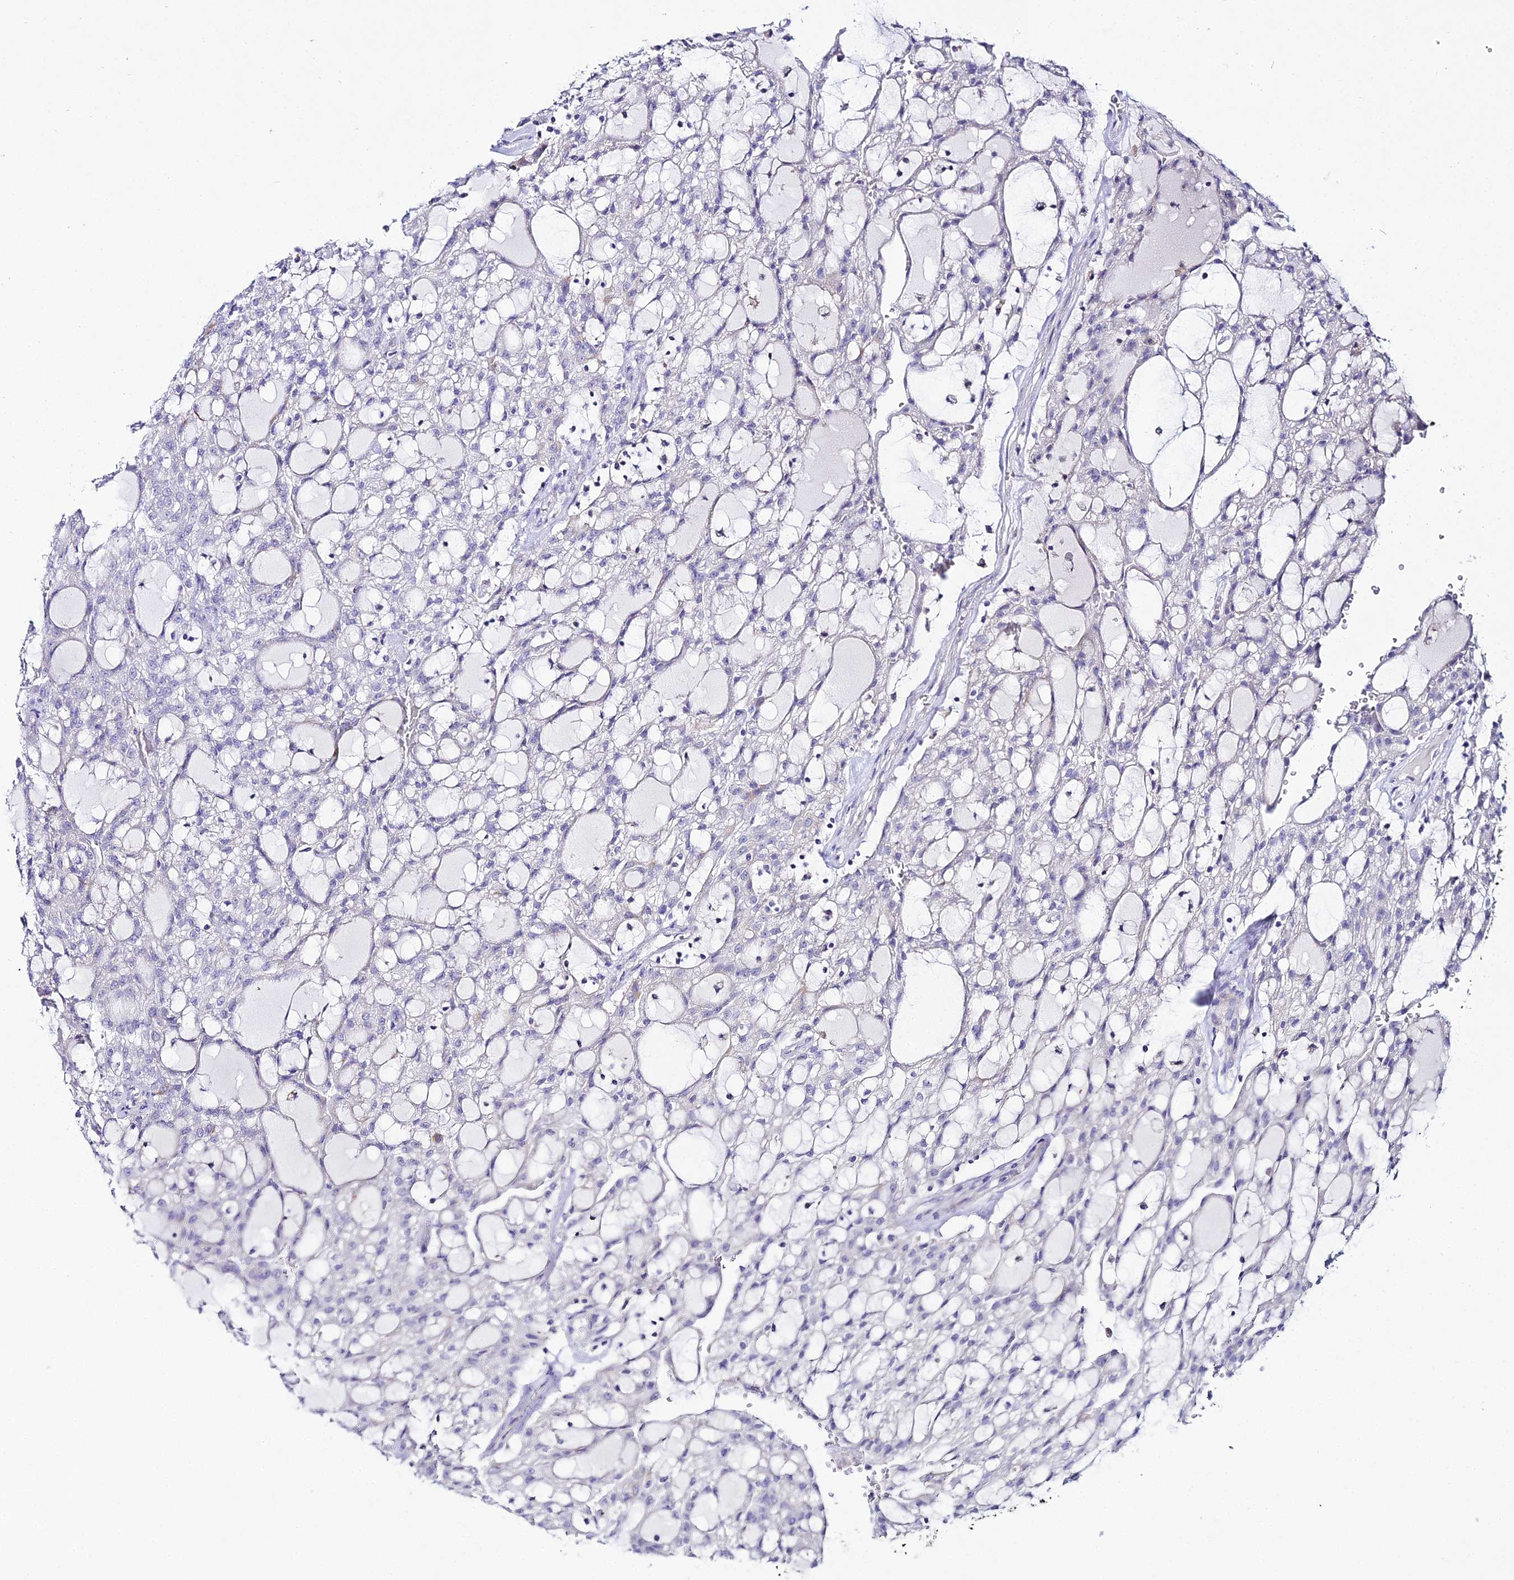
{"staining": {"intensity": "negative", "quantity": "none", "location": "none"}, "tissue": "renal cancer", "cell_type": "Tumor cells", "image_type": "cancer", "snomed": [{"axis": "morphology", "description": "Adenocarcinoma, NOS"}, {"axis": "topography", "description": "Kidney"}], "caption": "The micrograph reveals no staining of tumor cells in renal cancer.", "gene": "DHX34", "patient": {"sex": "male", "age": 63}}